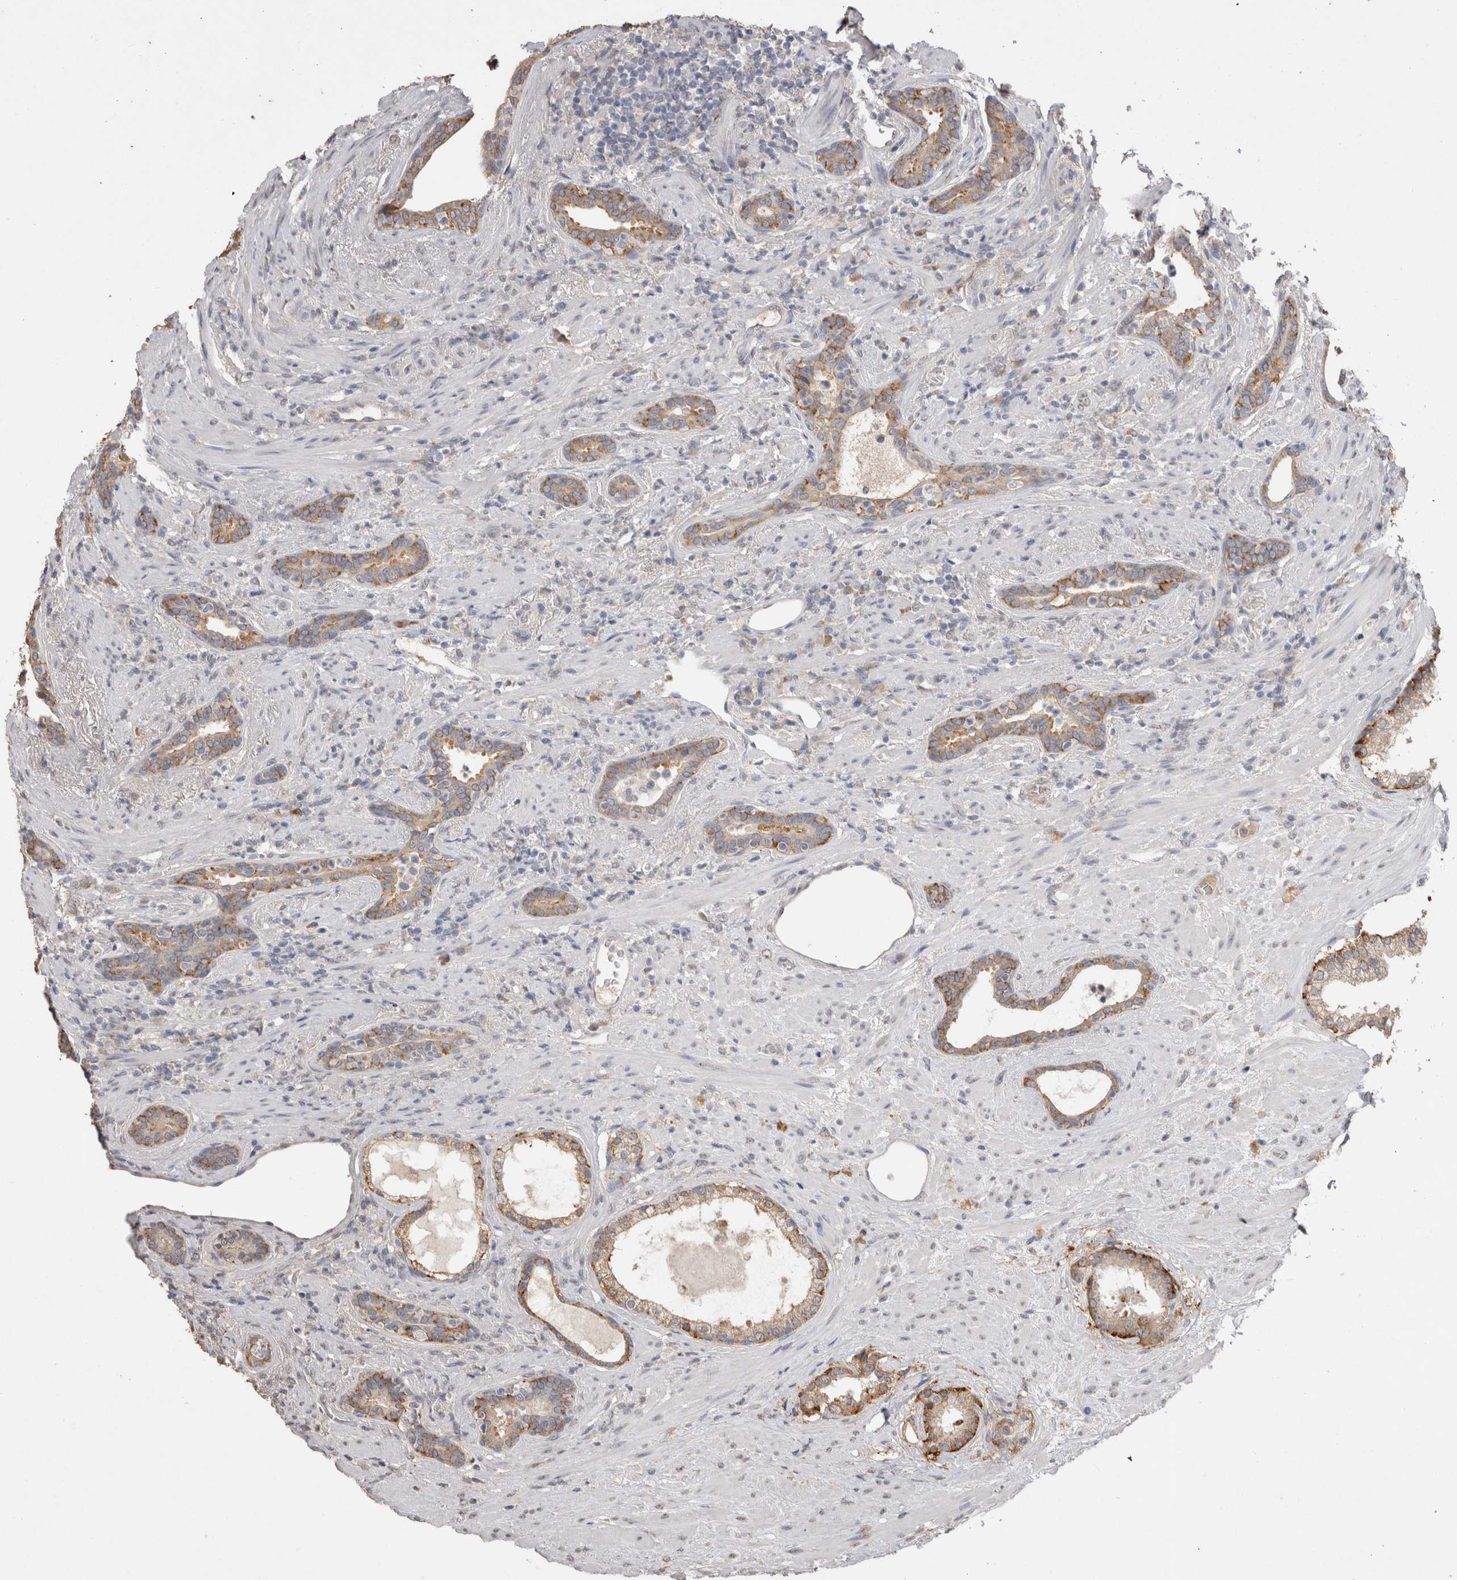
{"staining": {"intensity": "strong", "quantity": ">75%", "location": "cytoplasmic/membranous"}, "tissue": "prostate cancer", "cell_type": "Tumor cells", "image_type": "cancer", "snomed": [{"axis": "morphology", "description": "Adenocarcinoma, High grade"}, {"axis": "topography", "description": "Prostate"}], "caption": "High-power microscopy captured an immunohistochemistry image of prostate cancer (high-grade adenocarcinoma), revealing strong cytoplasmic/membranous staining in approximately >75% of tumor cells.", "gene": "NAALADL2", "patient": {"sex": "male", "age": 71}}